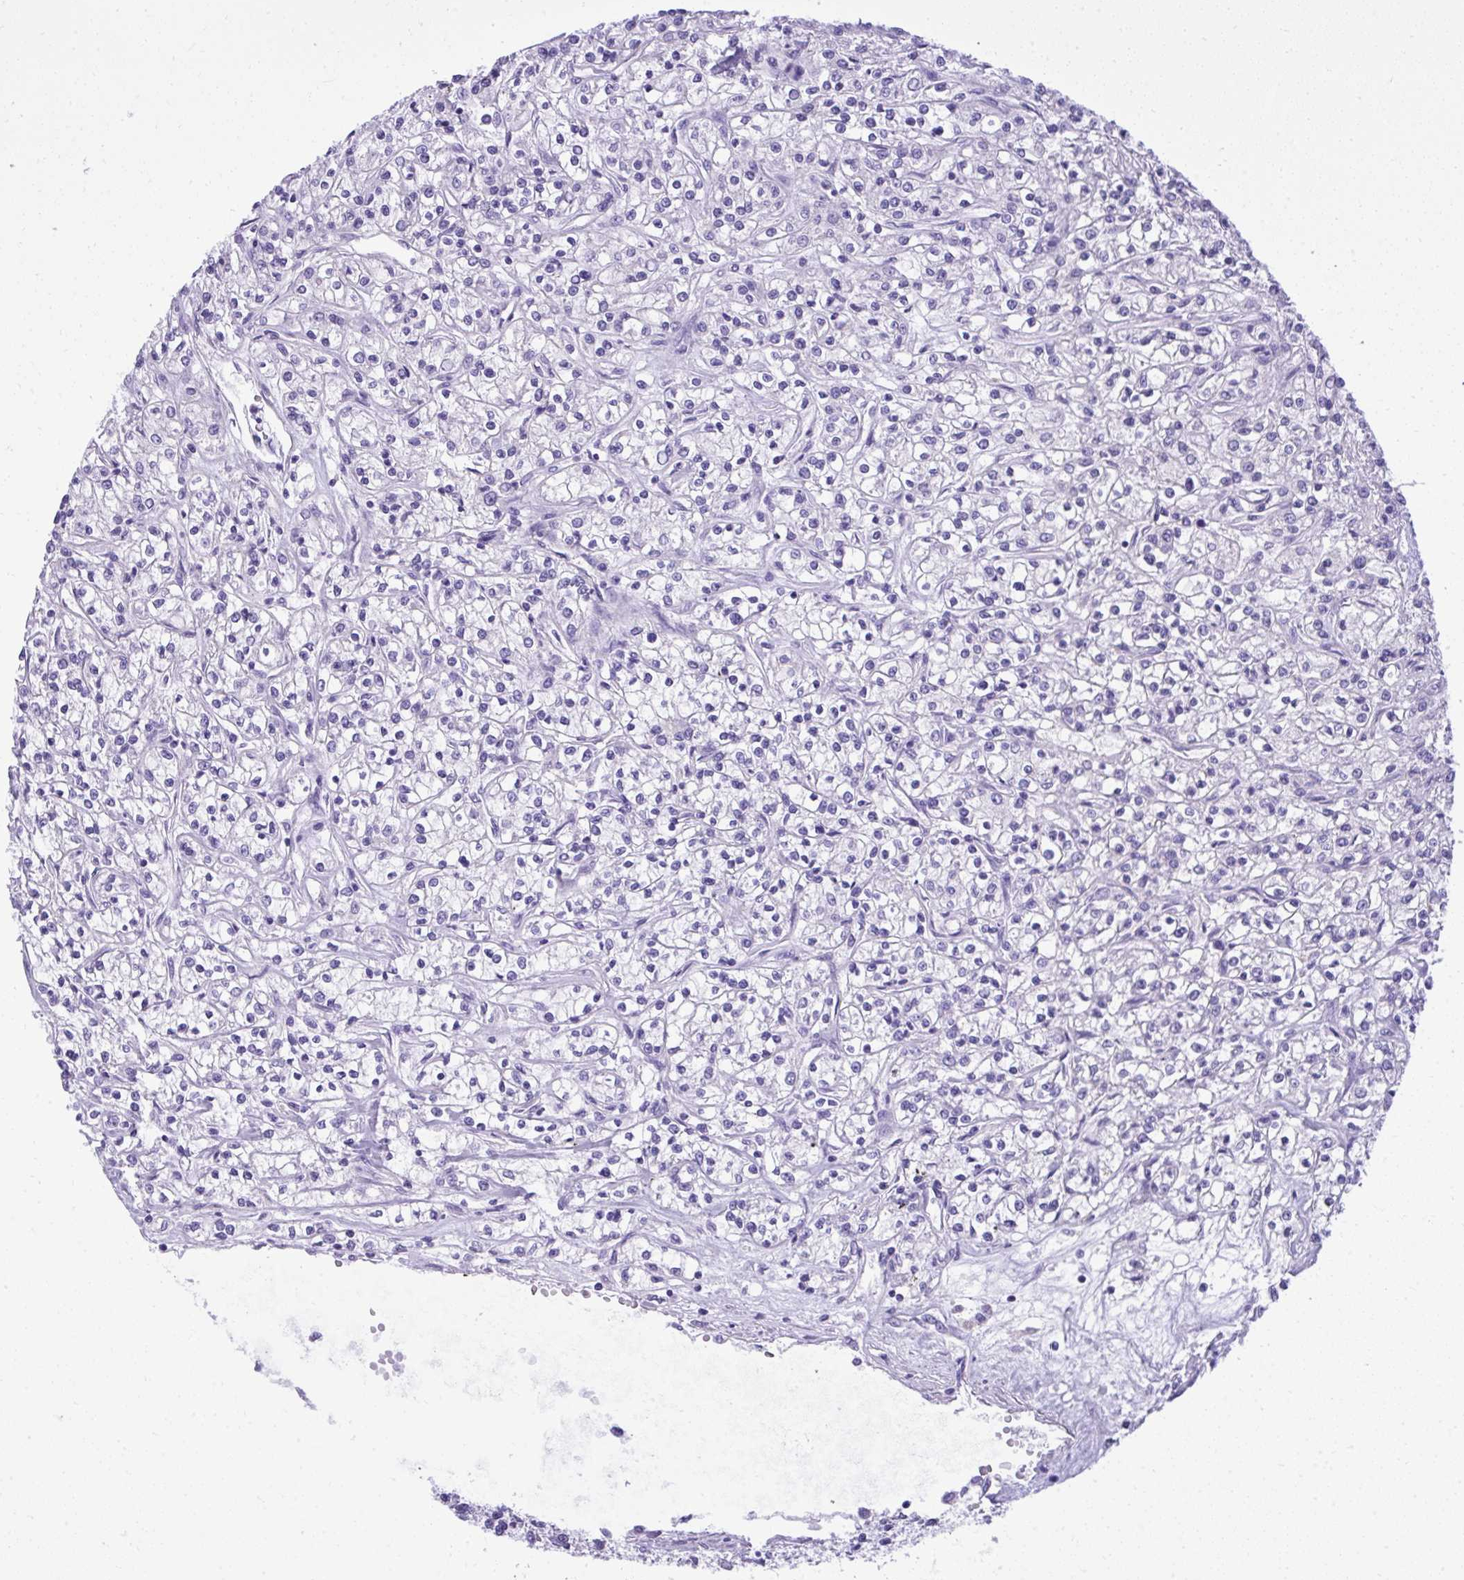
{"staining": {"intensity": "negative", "quantity": "none", "location": "none"}, "tissue": "renal cancer", "cell_type": "Tumor cells", "image_type": "cancer", "snomed": [{"axis": "morphology", "description": "Adenocarcinoma, NOS"}, {"axis": "topography", "description": "Kidney"}], "caption": "Immunohistochemistry photomicrograph of neoplastic tissue: renal cancer stained with DAB demonstrates no significant protein staining in tumor cells.", "gene": "ST6GALNAC3", "patient": {"sex": "female", "age": 59}}